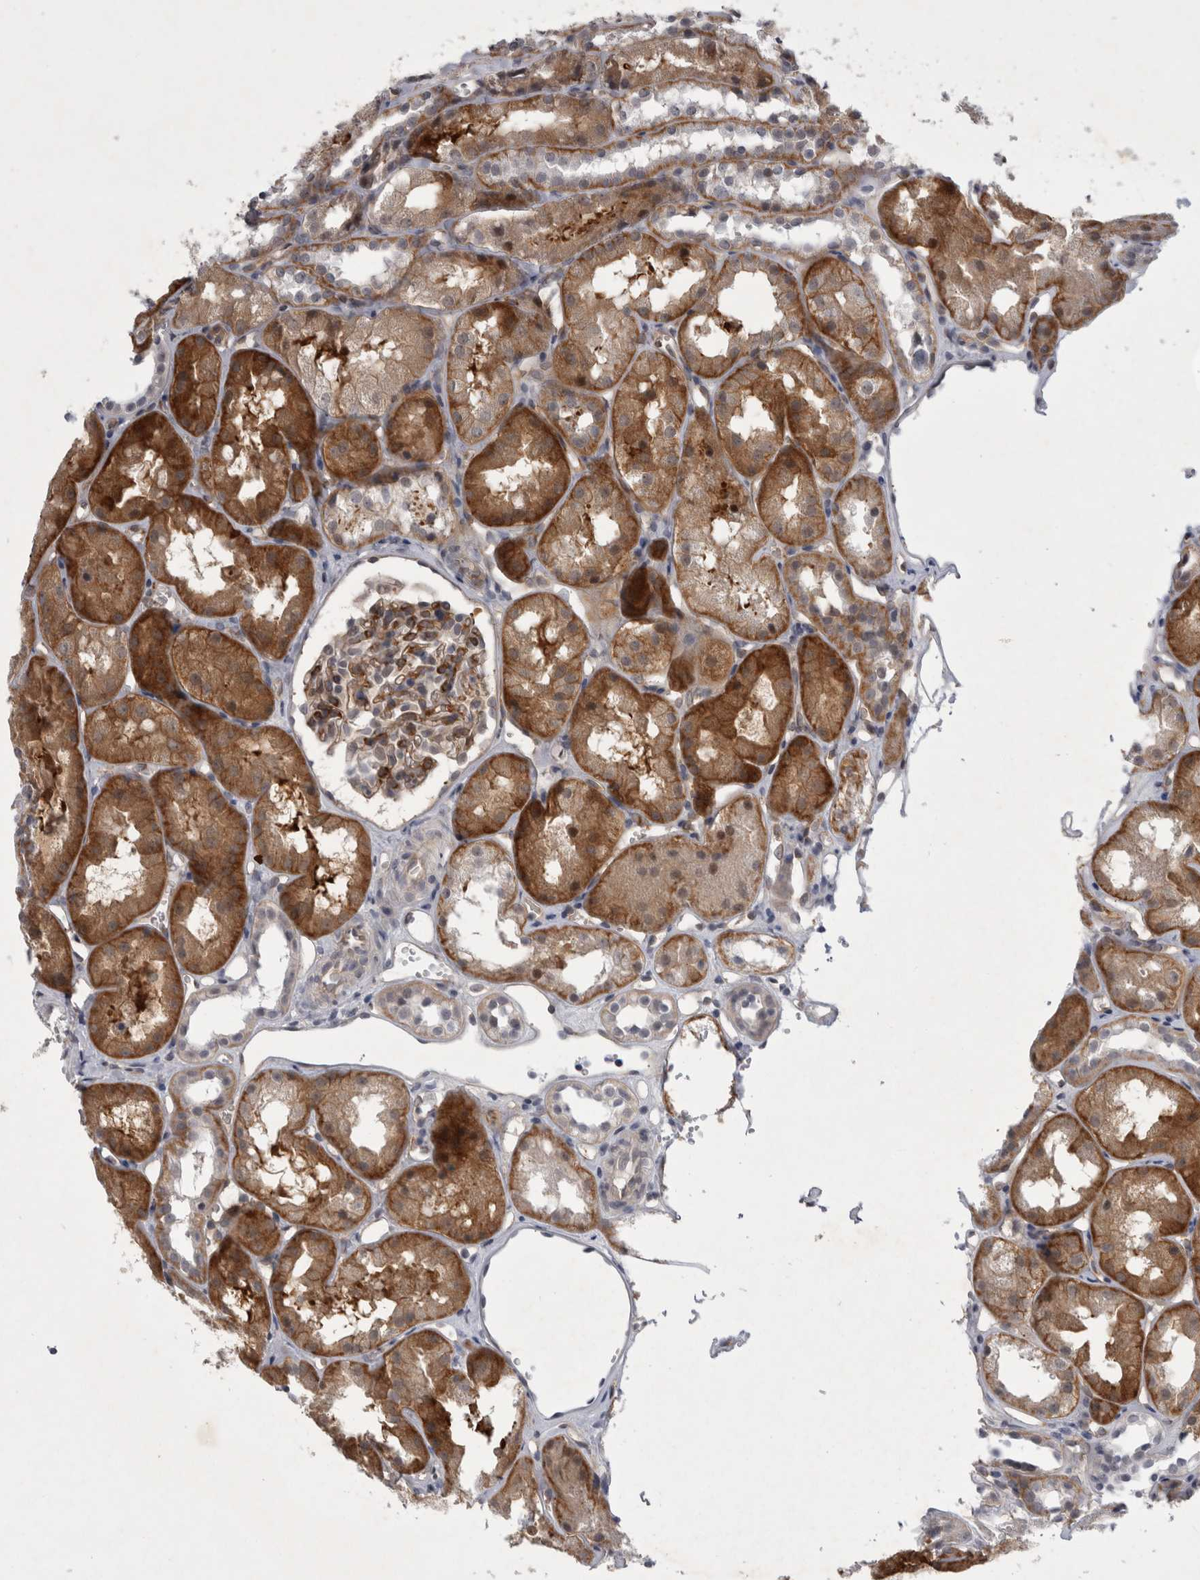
{"staining": {"intensity": "moderate", "quantity": ">75%", "location": "cytoplasmic/membranous,nuclear"}, "tissue": "kidney", "cell_type": "Cells in glomeruli", "image_type": "normal", "snomed": [{"axis": "morphology", "description": "Normal tissue, NOS"}, {"axis": "topography", "description": "Kidney"}], "caption": "Immunohistochemical staining of normal human kidney demonstrates >75% levels of moderate cytoplasmic/membranous,nuclear protein staining in about >75% of cells in glomeruli.", "gene": "PARP11", "patient": {"sex": "male", "age": 16}}